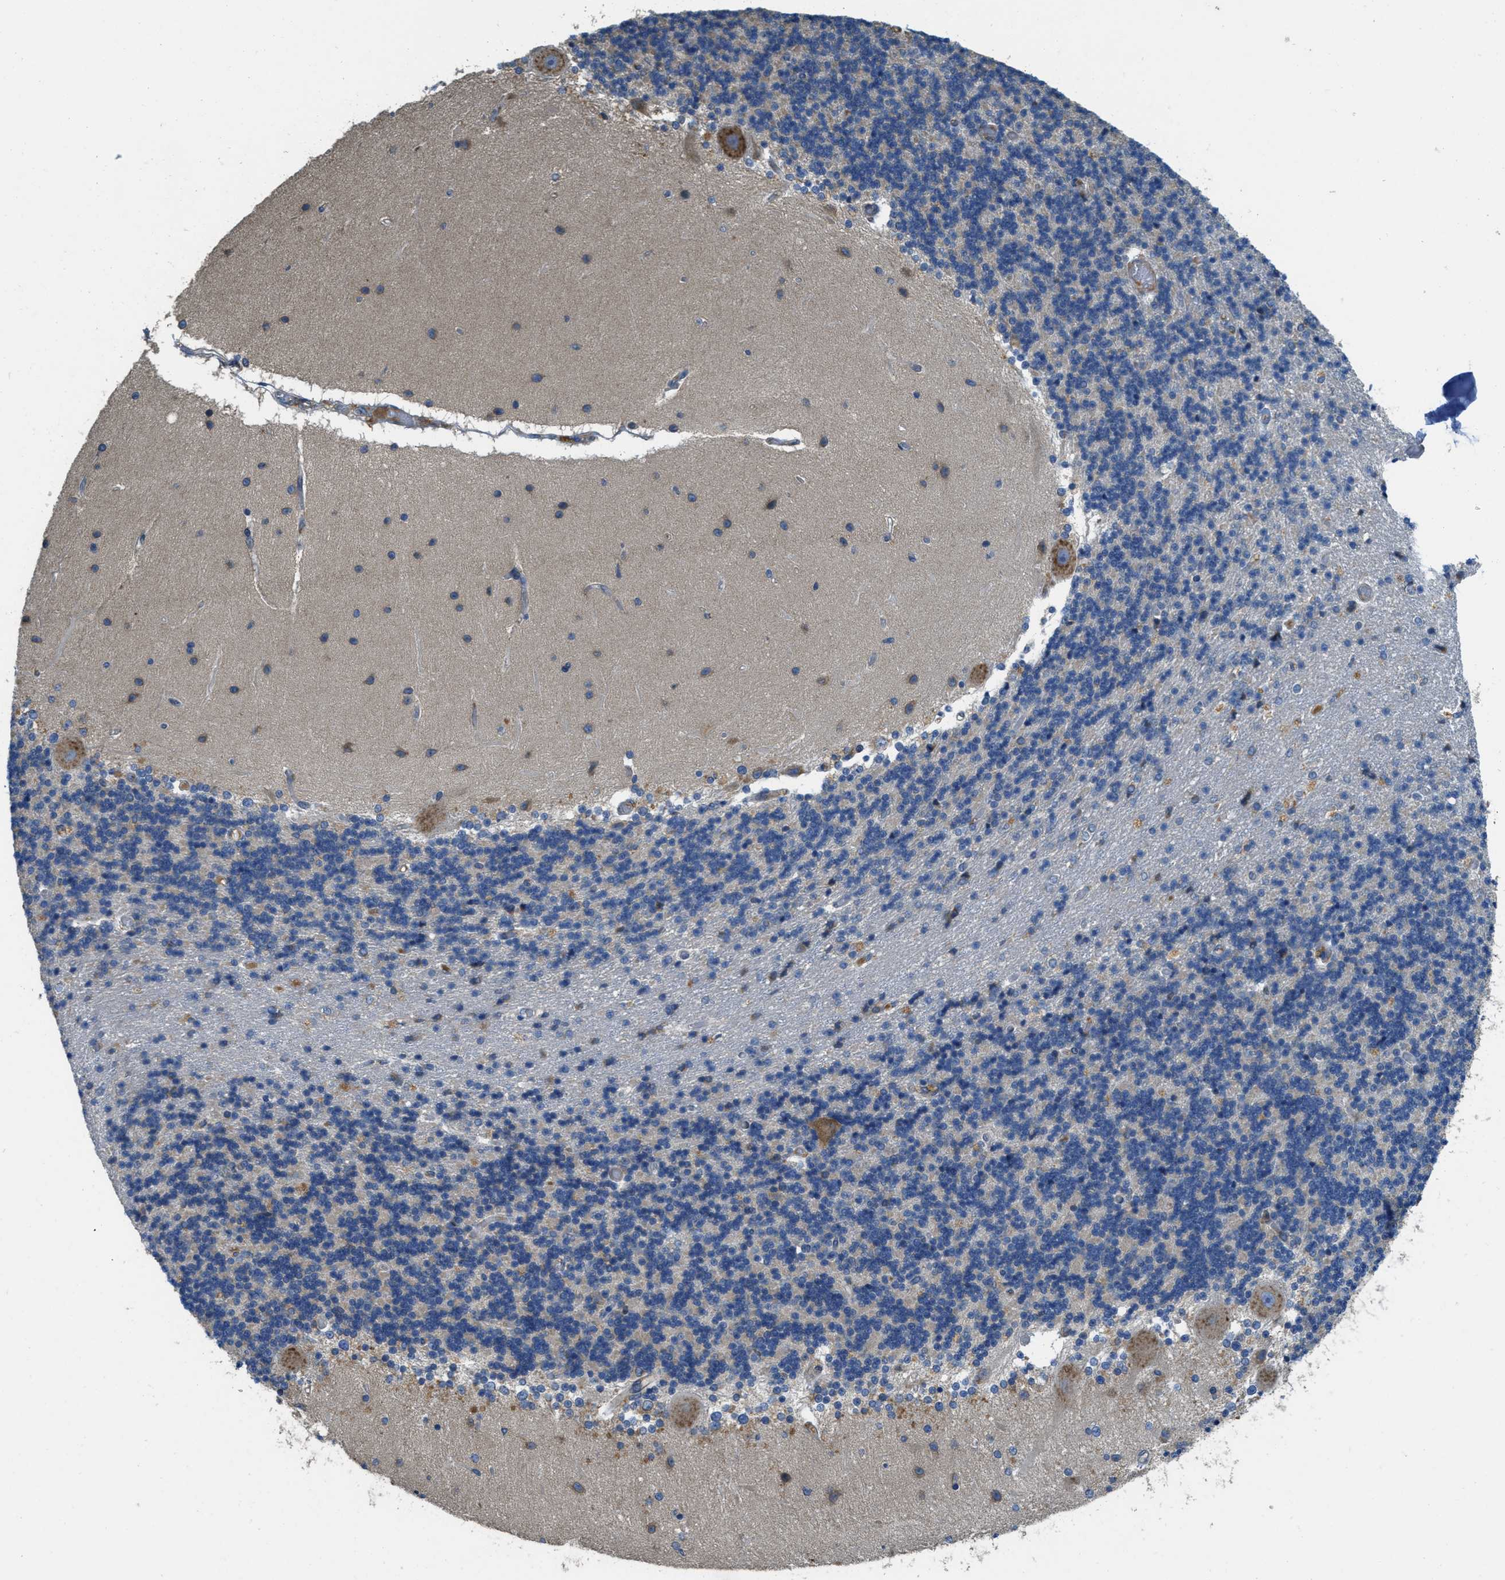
{"staining": {"intensity": "weak", "quantity": "<25%", "location": "cytoplasmic/membranous"}, "tissue": "cerebellum", "cell_type": "Cells in granular layer", "image_type": "normal", "snomed": [{"axis": "morphology", "description": "Normal tissue, NOS"}, {"axis": "topography", "description": "Cerebellum"}], "caption": "Immunohistochemistry (IHC) image of normal cerebellum stained for a protein (brown), which exhibits no staining in cells in granular layer. Nuclei are stained in blue.", "gene": "SSR1", "patient": {"sex": "female", "age": 54}}